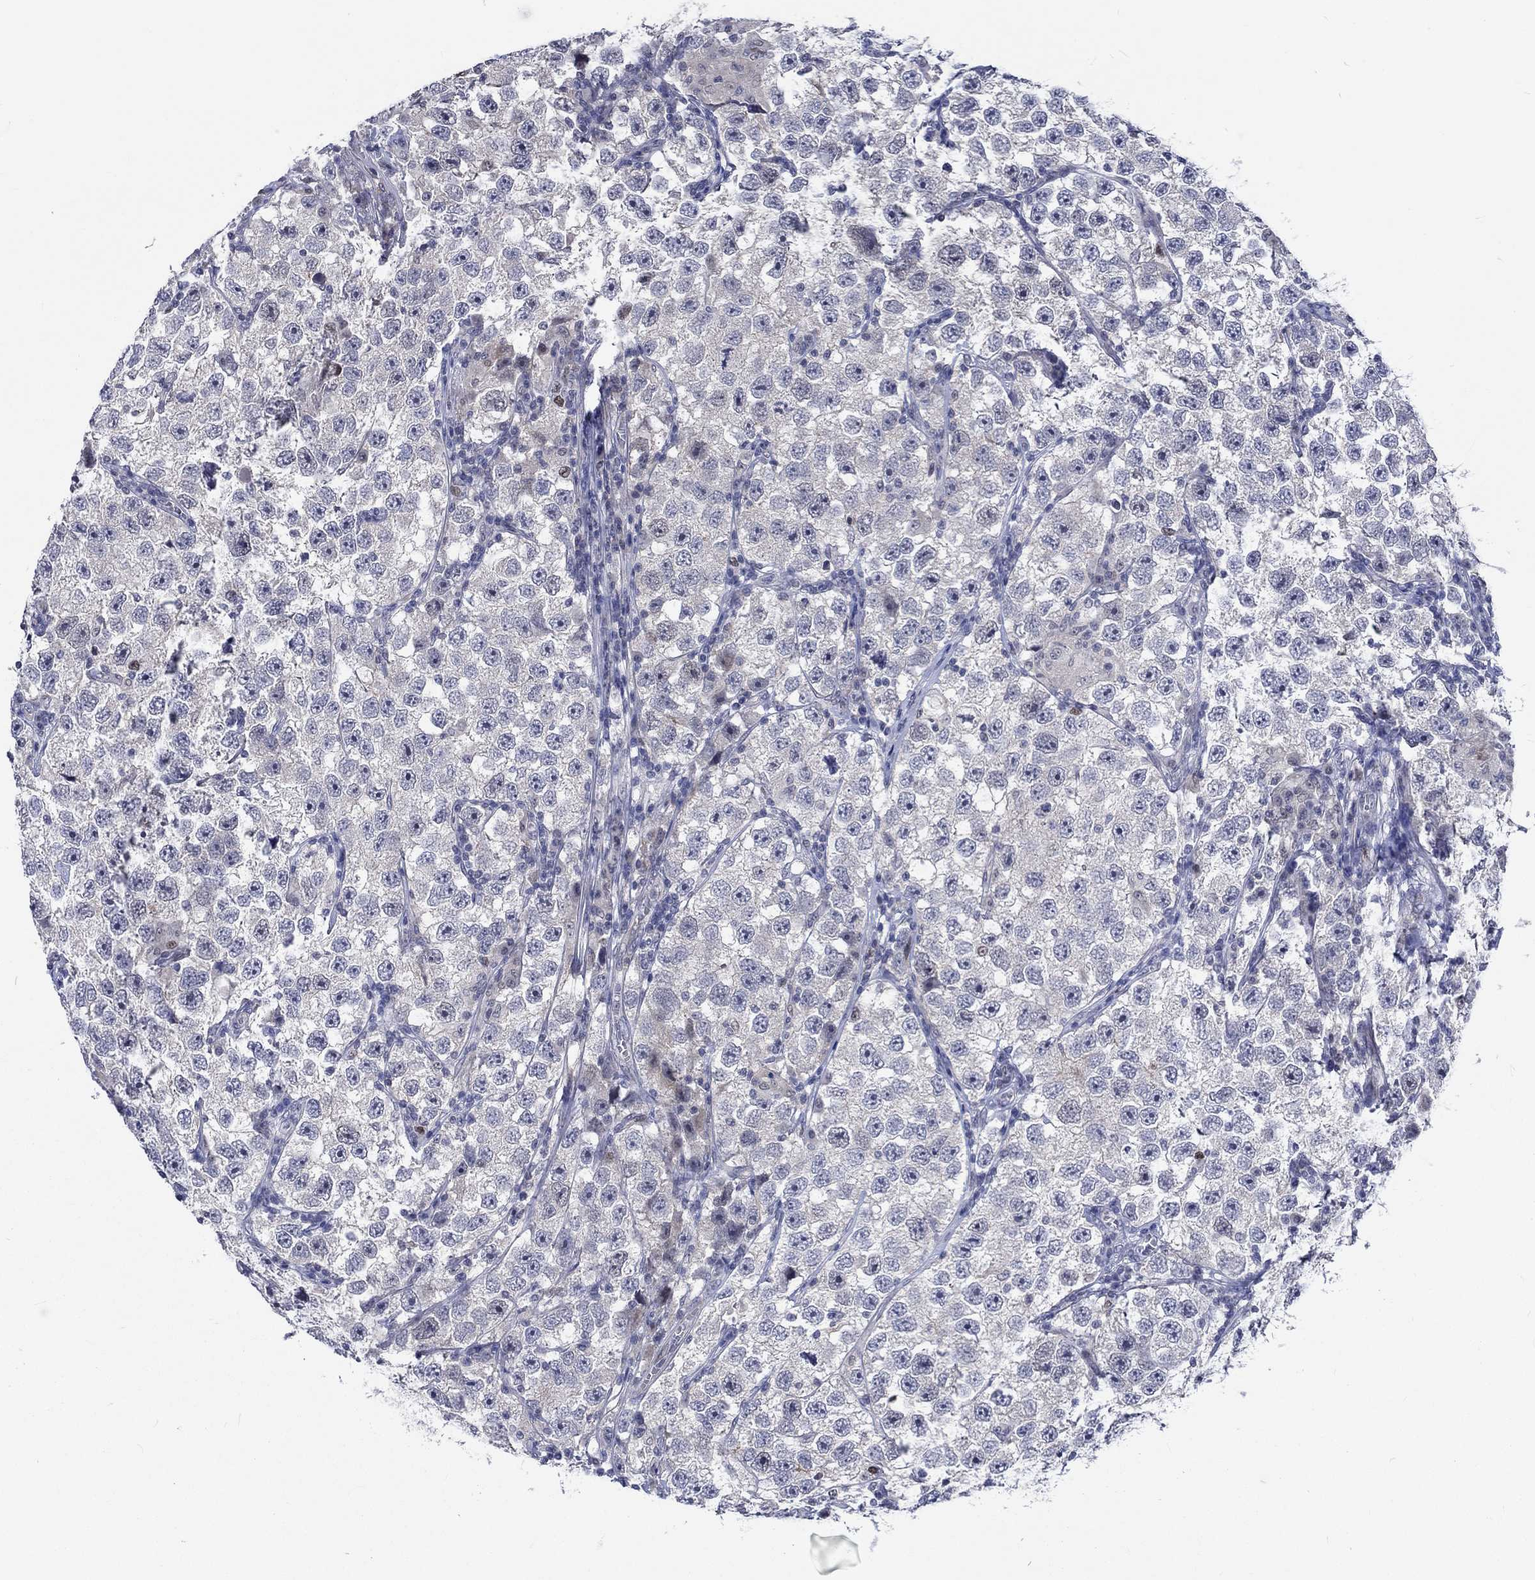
{"staining": {"intensity": "negative", "quantity": "none", "location": "none"}, "tissue": "testis cancer", "cell_type": "Tumor cells", "image_type": "cancer", "snomed": [{"axis": "morphology", "description": "Seminoma, NOS"}, {"axis": "topography", "description": "Testis"}], "caption": "Immunohistochemistry (IHC) of human testis cancer (seminoma) displays no expression in tumor cells. The staining was performed using DAB (3,3'-diaminobenzidine) to visualize the protein expression in brown, while the nuclei were stained in blue with hematoxylin (Magnification: 20x).", "gene": "E2F8", "patient": {"sex": "male", "age": 26}}